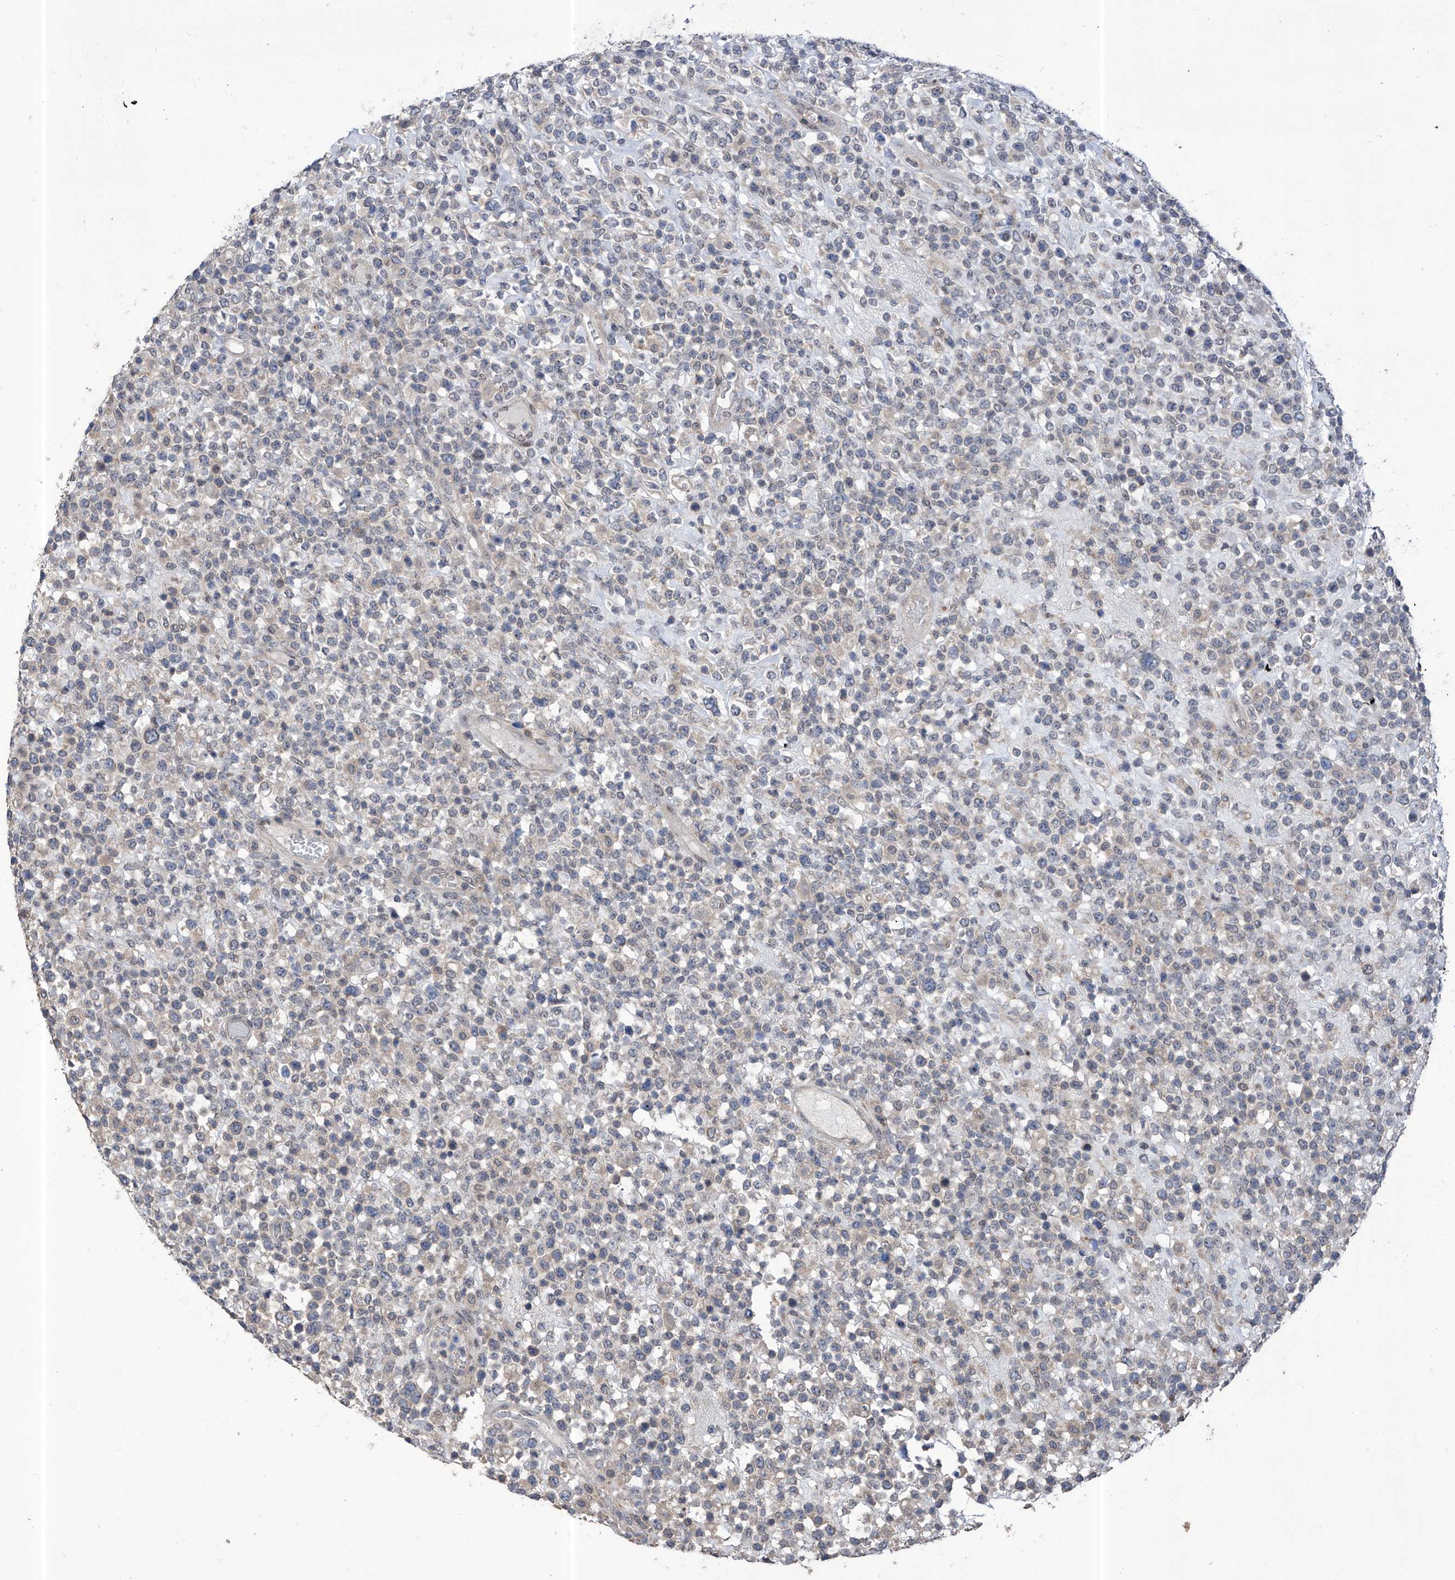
{"staining": {"intensity": "negative", "quantity": "none", "location": "none"}, "tissue": "lymphoma", "cell_type": "Tumor cells", "image_type": "cancer", "snomed": [{"axis": "morphology", "description": "Malignant lymphoma, non-Hodgkin's type, High grade"}, {"axis": "topography", "description": "Colon"}], "caption": "Tumor cells show no significant staining in high-grade malignant lymphoma, non-Hodgkin's type.", "gene": "KIFC2", "patient": {"sex": "female", "age": 53}}